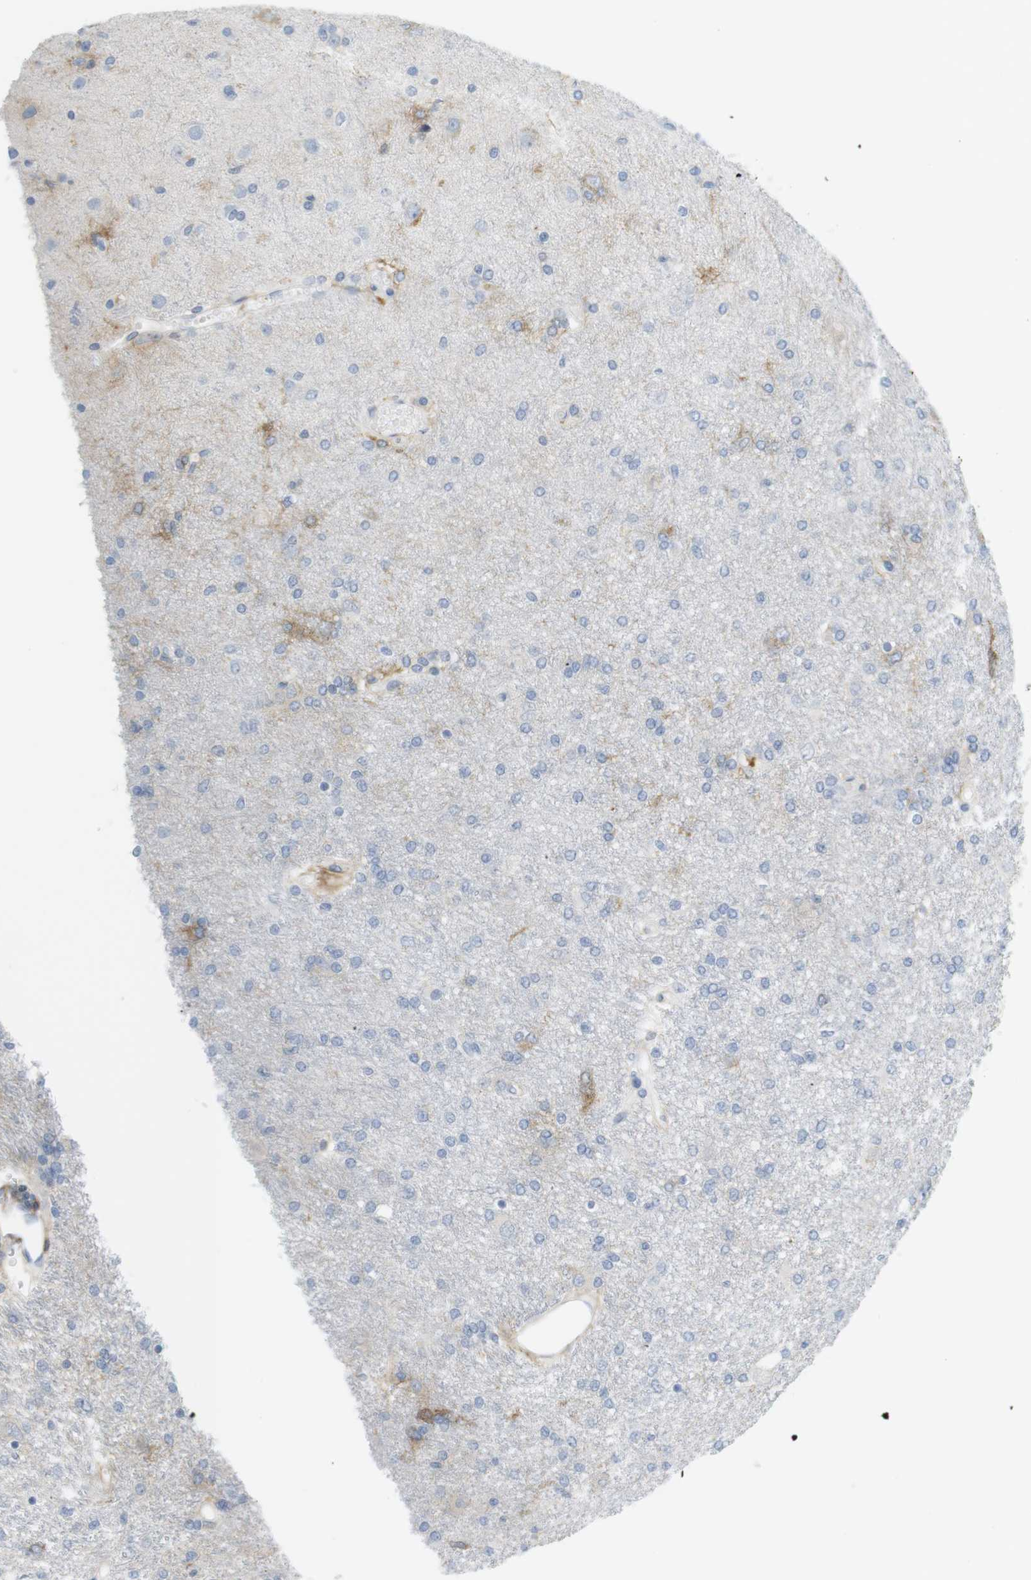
{"staining": {"intensity": "weak", "quantity": "<25%", "location": "cytoplasmic/membranous"}, "tissue": "glioma", "cell_type": "Tumor cells", "image_type": "cancer", "snomed": [{"axis": "morphology", "description": "Glioma, malignant, High grade"}, {"axis": "topography", "description": "Brain"}], "caption": "An image of malignant high-grade glioma stained for a protein exhibits no brown staining in tumor cells.", "gene": "F2R", "patient": {"sex": "female", "age": 59}}